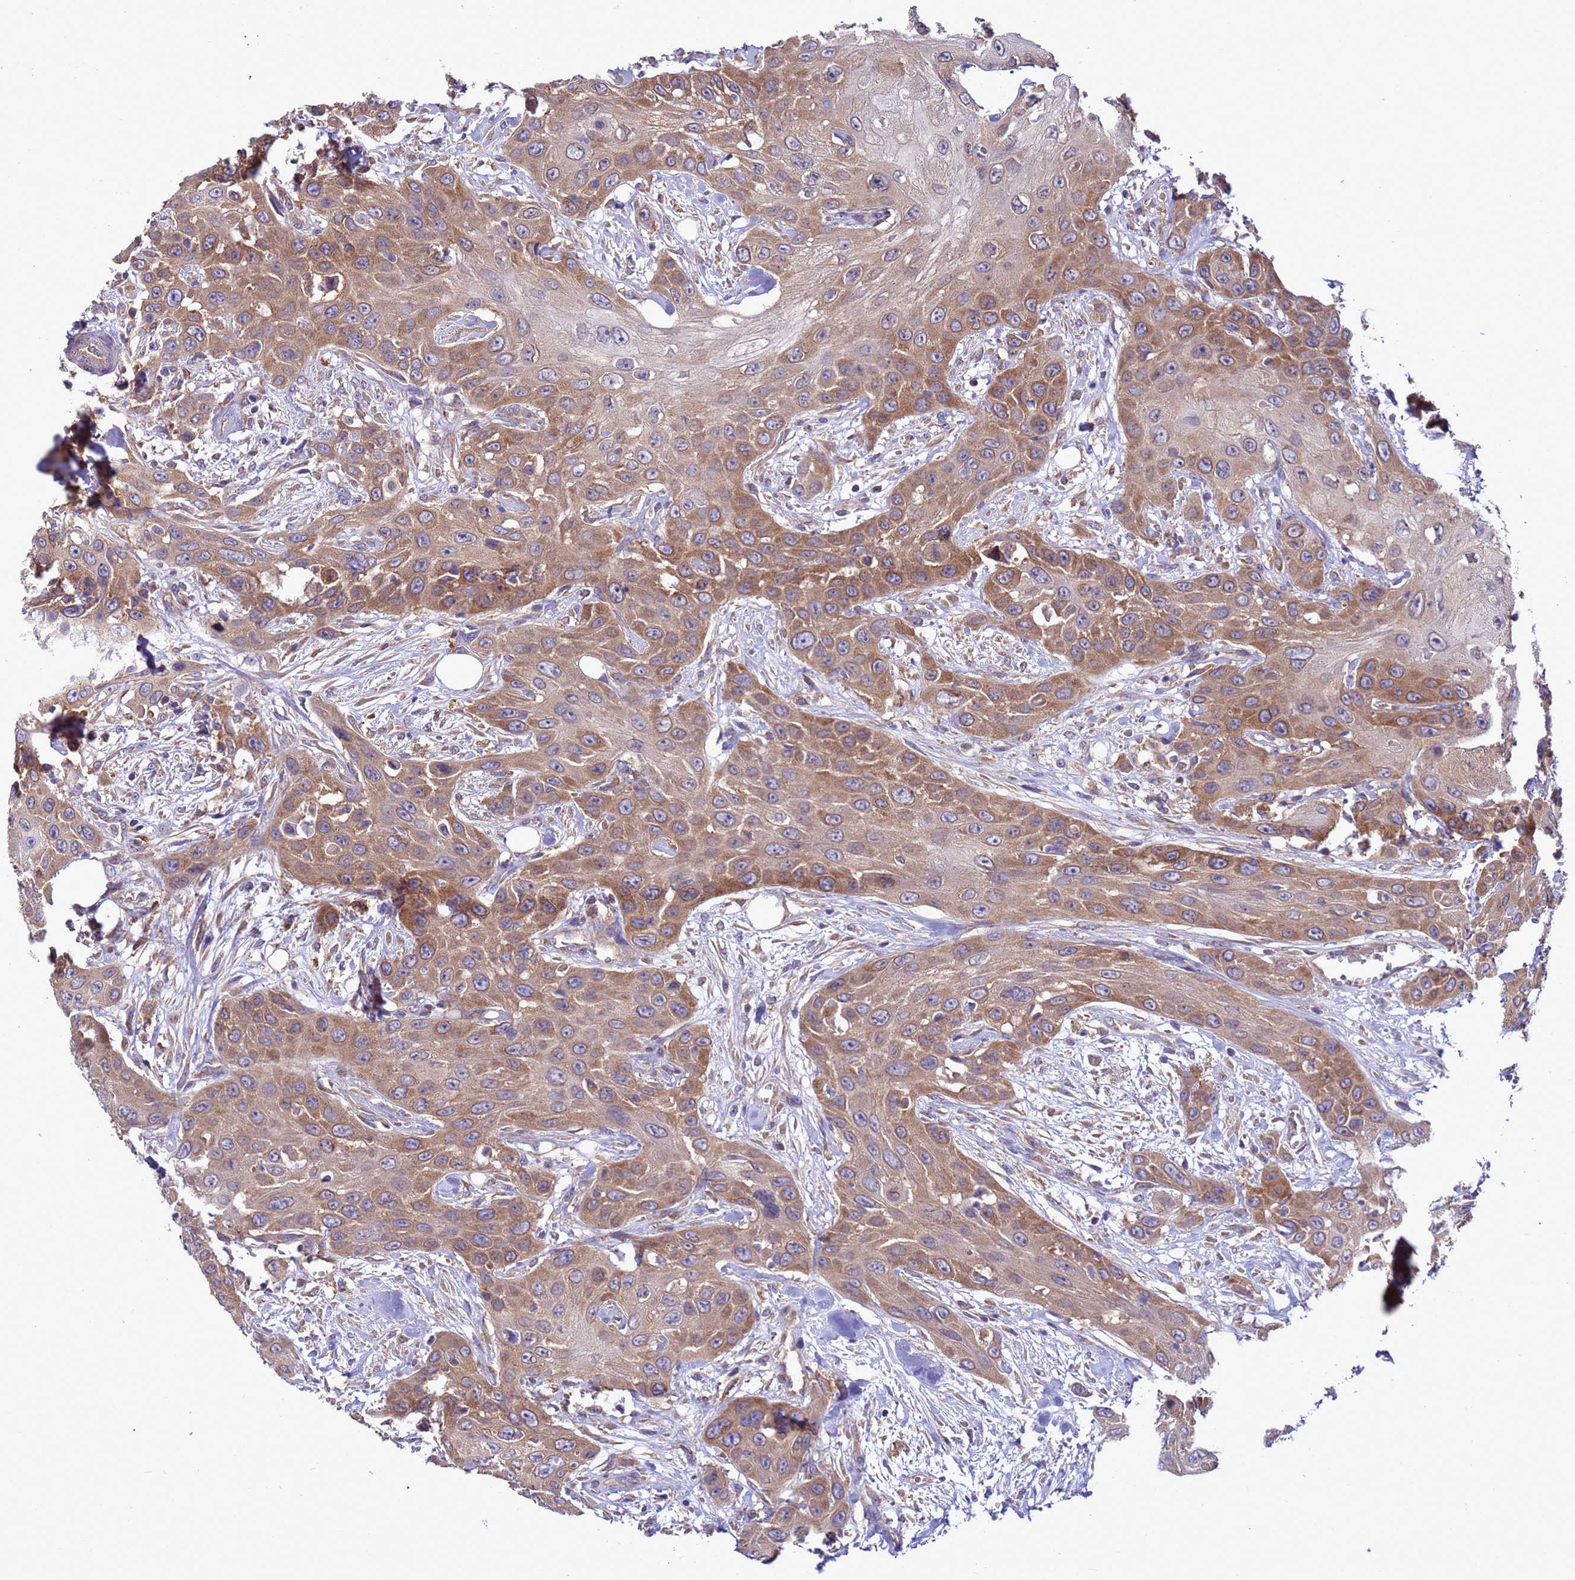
{"staining": {"intensity": "moderate", "quantity": ">75%", "location": "cytoplasmic/membranous"}, "tissue": "head and neck cancer", "cell_type": "Tumor cells", "image_type": "cancer", "snomed": [{"axis": "morphology", "description": "Squamous cell carcinoma, NOS"}, {"axis": "topography", "description": "Head-Neck"}], "caption": "The micrograph demonstrates a brown stain indicating the presence of a protein in the cytoplasmic/membranous of tumor cells in squamous cell carcinoma (head and neck).", "gene": "ARHGAP12", "patient": {"sex": "male", "age": 81}}